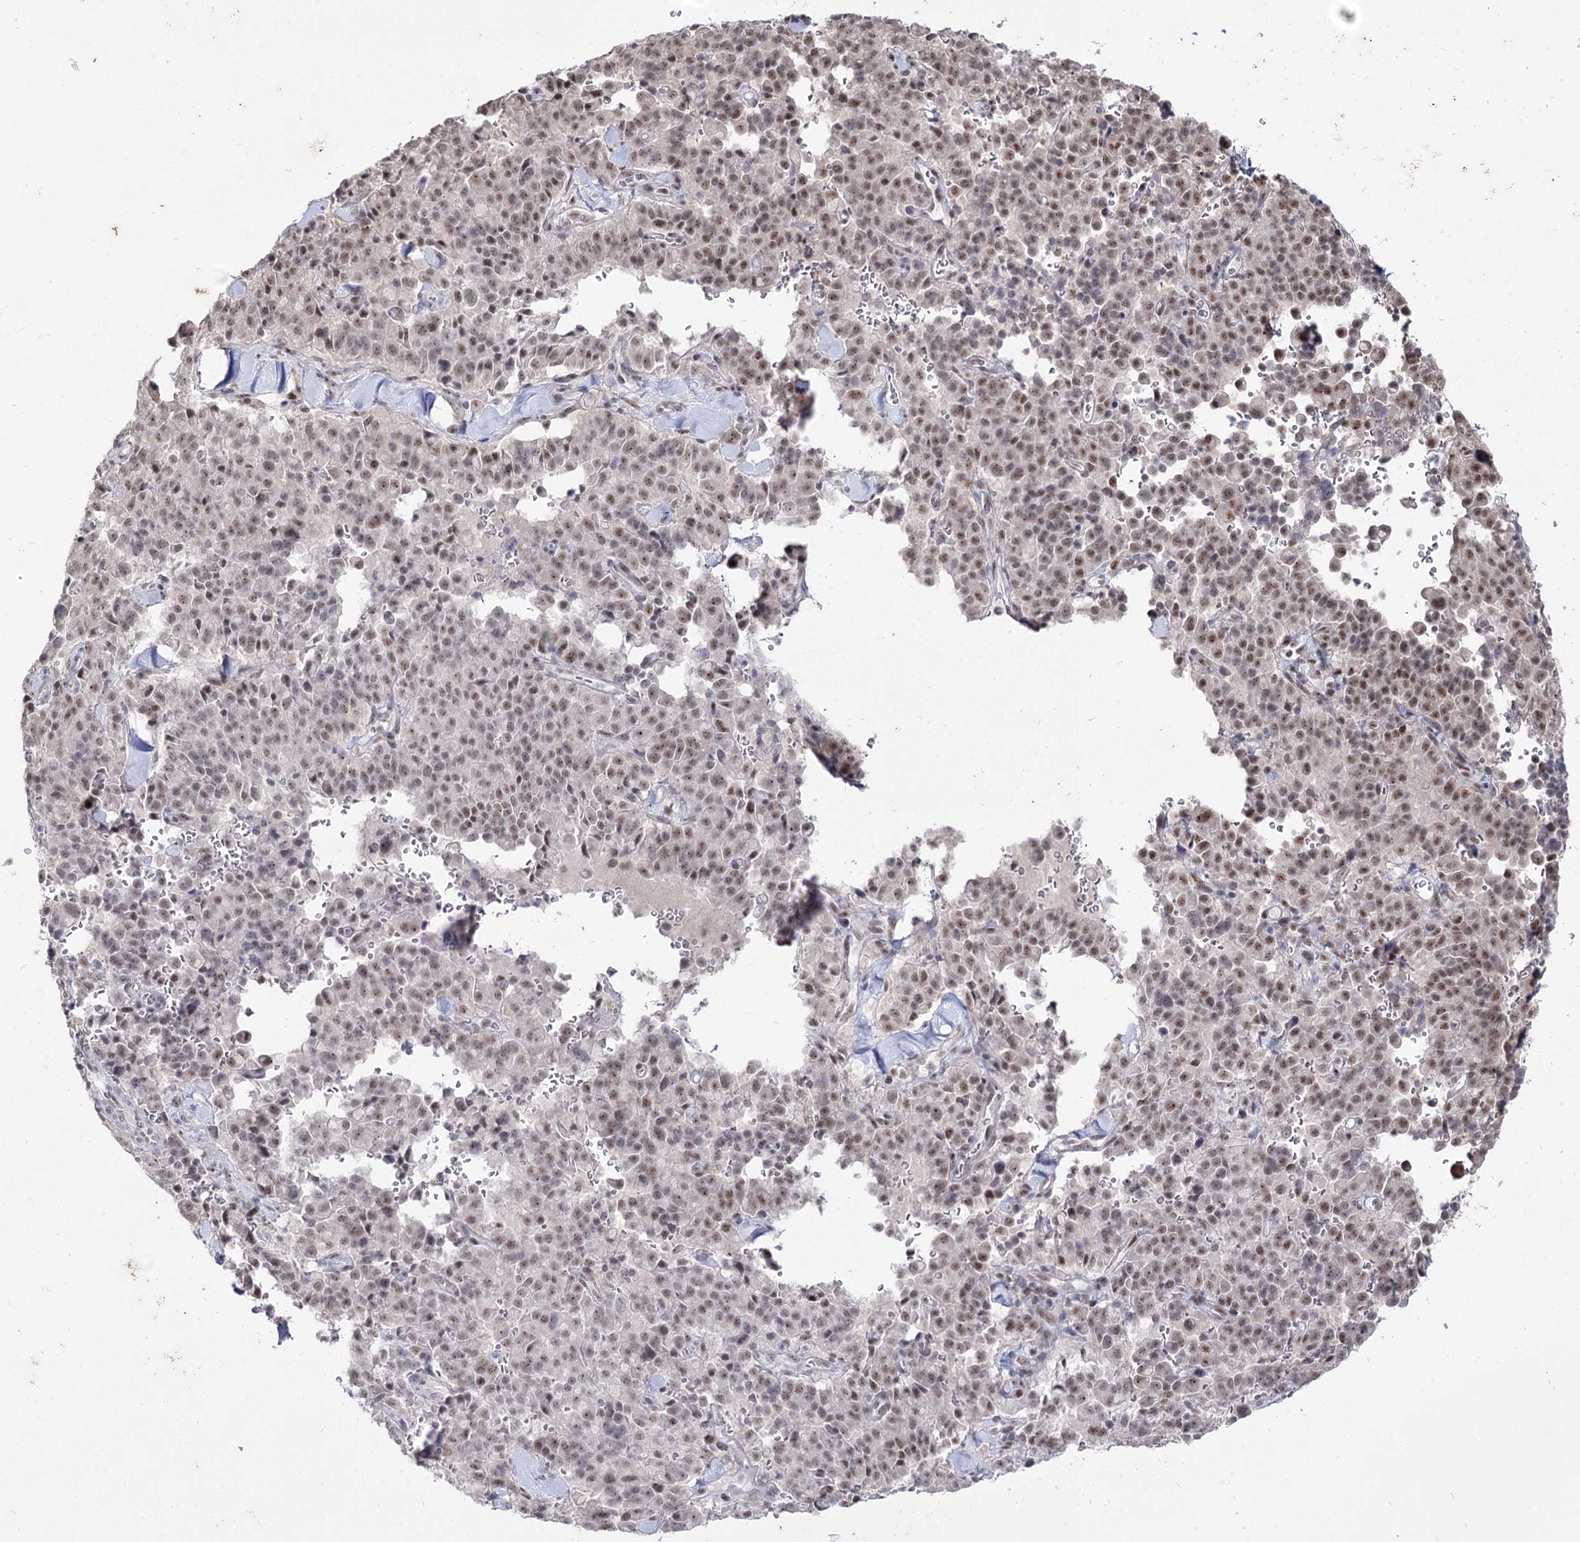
{"staining": {"intensity": "weak", "quantity": ">75%", "location": "nuclear"}, "tissue": "pancreatic cancer", "cell_type": "Tumor cells", "image_type": "cancer", "snomed": [{"axis": "morphology", "description": "Adenocarcinoma, NOS"}, {"axis": "topography", "description": "Pancreas"}], "caption": "IHC image of pancreatic adenocarcinoma stained for a protein (brown), which displays low levels of weak nuclear expression in about >75% of tumor cells.", "gene": "DDX50", "patient": {"sex": "male", "age": 65}}